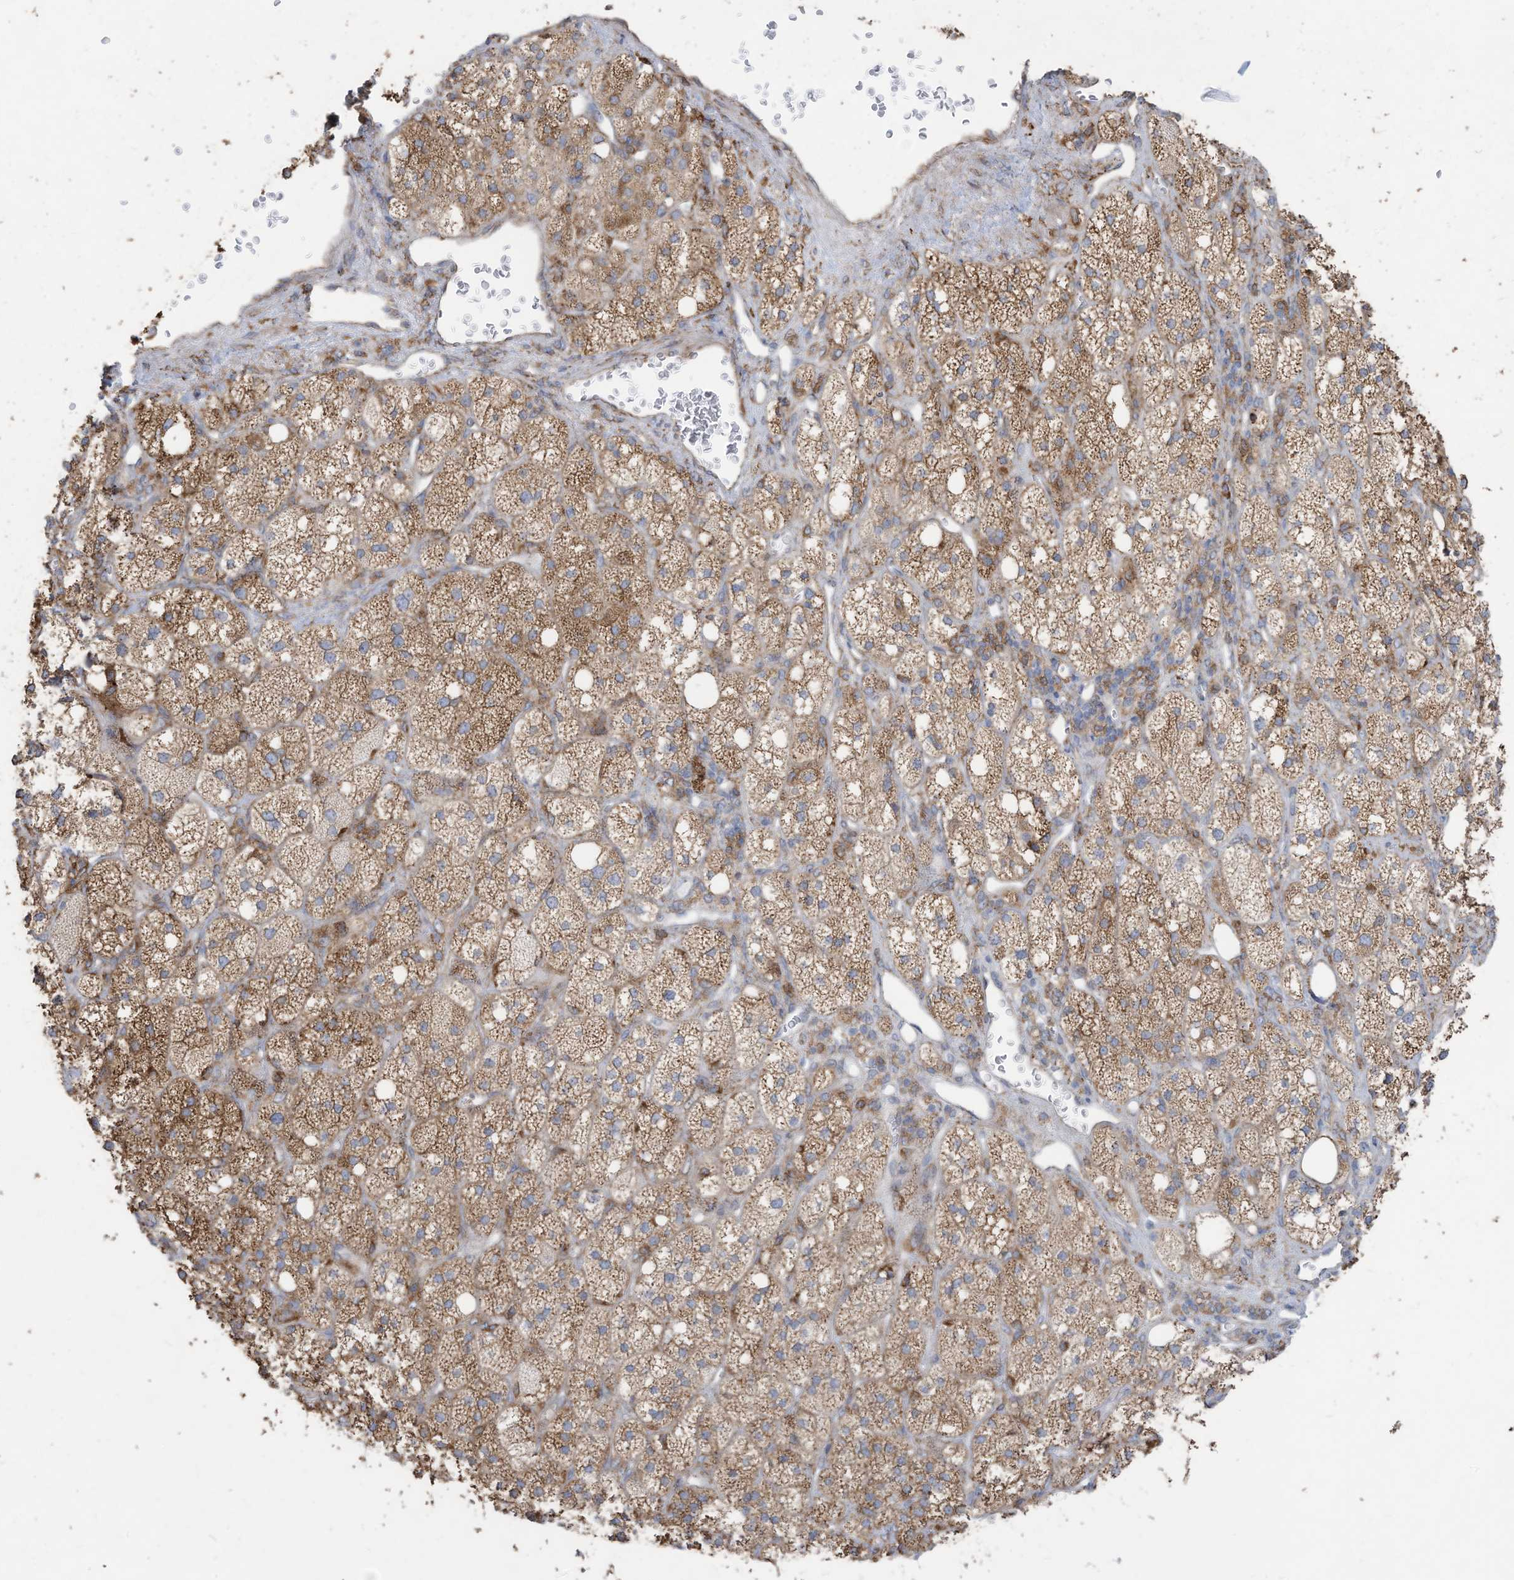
{"staining": {"intensity": "moderate", "quantity": ">75%", "location": "cytoplasmic/membranous"}, "tissue": "adrenal gland", "cell_type": "Glandular cells", "image_type": "normal", "snomed": [{"axis": "morphology", "description": "Normal tissue, NOS"}, {"axis": "topography", "description": "Adrenal gland"}], "caption": "Immunohistochemistry (IHC) micrograph of benign human adrenal gland stained for a protein (brown), which shows medium levels of moderate cytoplasmic/membranous staining in about >75% of glandular cells.", "gene": "ZNF354C", "patient": {"sex": "male", "age": 61}}